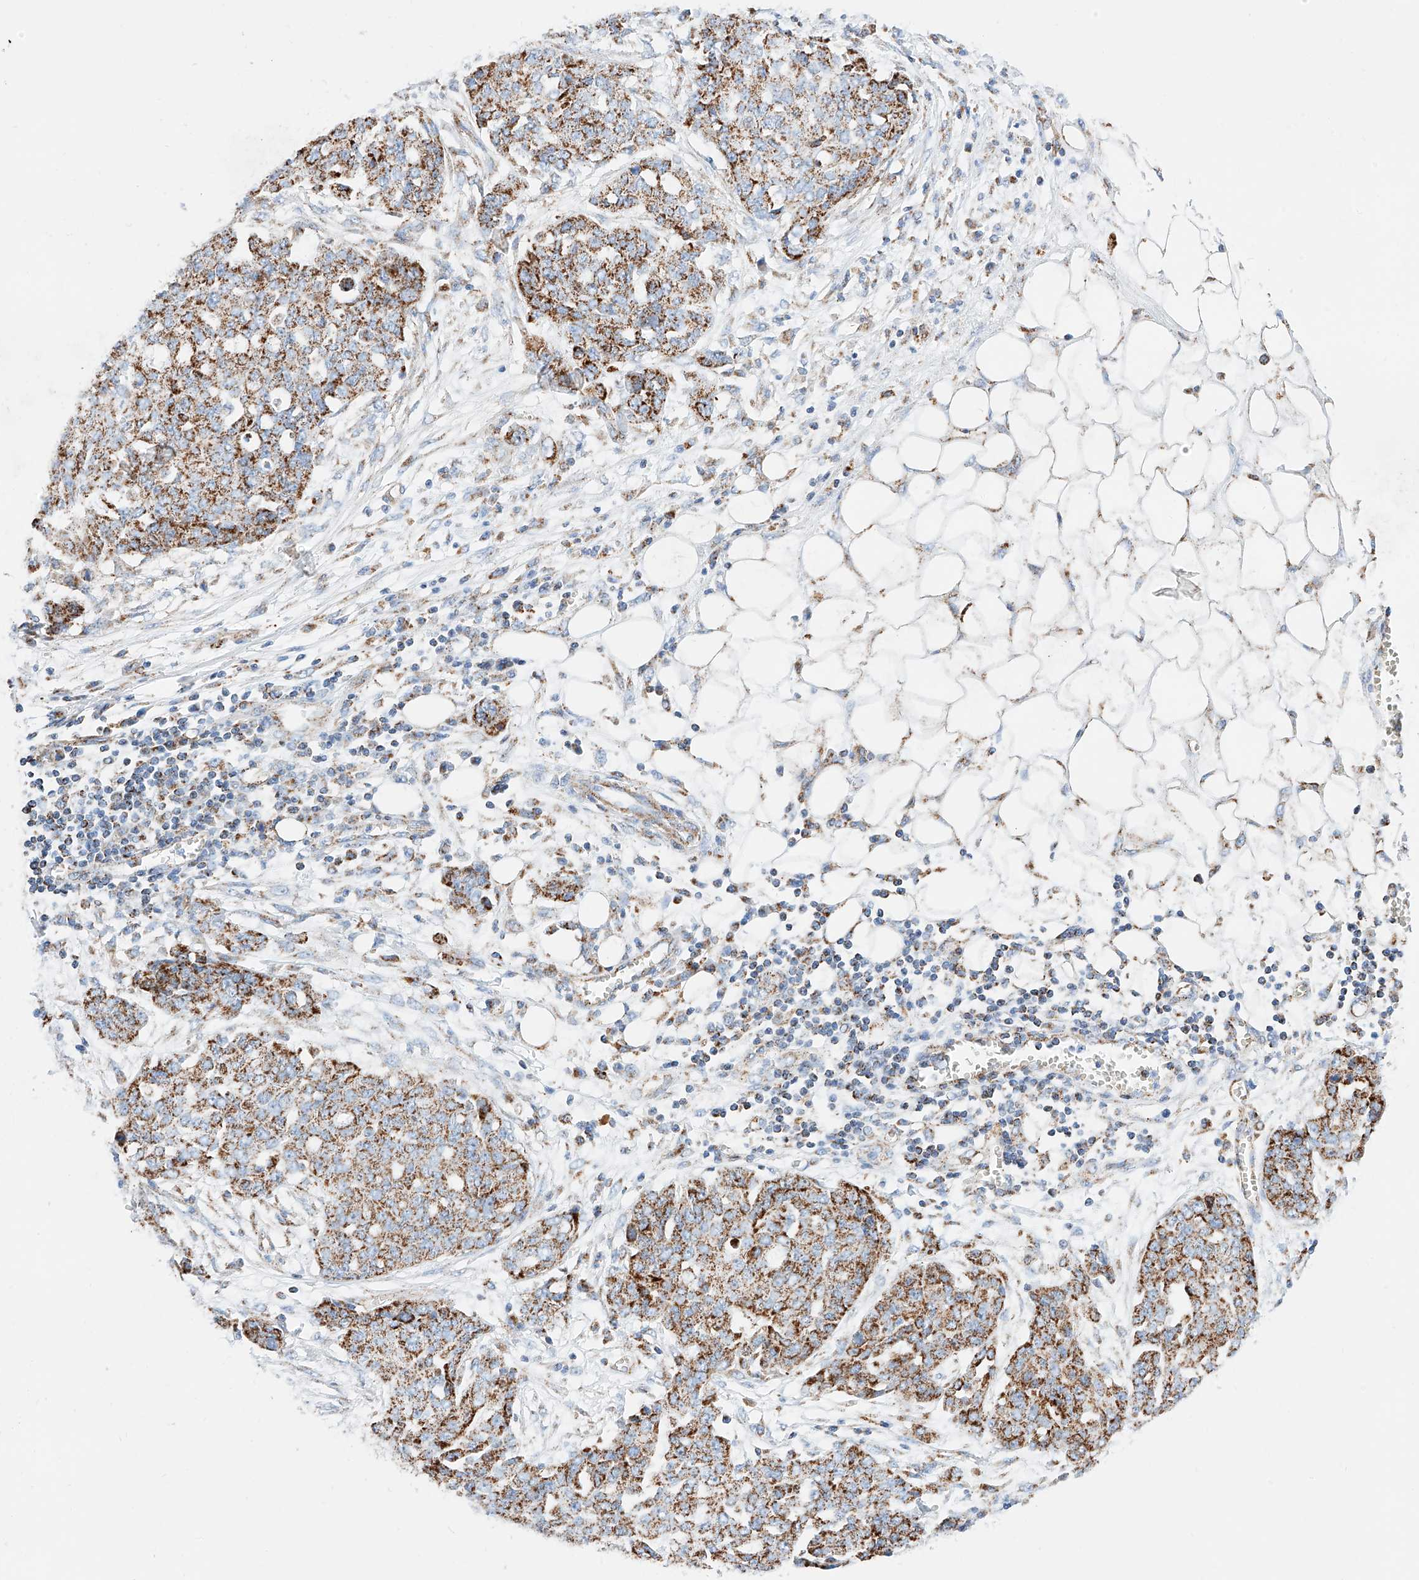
{"staining": {"intensity": "strong", "quantity": ">75%", "location": "cytoplasmic/membranous"}, "tissue": "ovarian cancer", "cell_type": "Tumor cells", "image_type": "cancer", "snomed": [{"axis": "morphology", "description": "Cystadenocarcinoma, serous, NOS"}, {"axis": "topography", "description": "Soft tissue"}, {"axis": "topography", "description": "Ovary"}], "caption": "Immunohistochemical staining of human ovarian cancer (serous cystadenocarcinoma) displays strong cytoplasmic/membranous protein positivity in approximately >75% of tumor cells.", "gene": "C6orf62", "patient": {"sex": "female", "age": 57}}